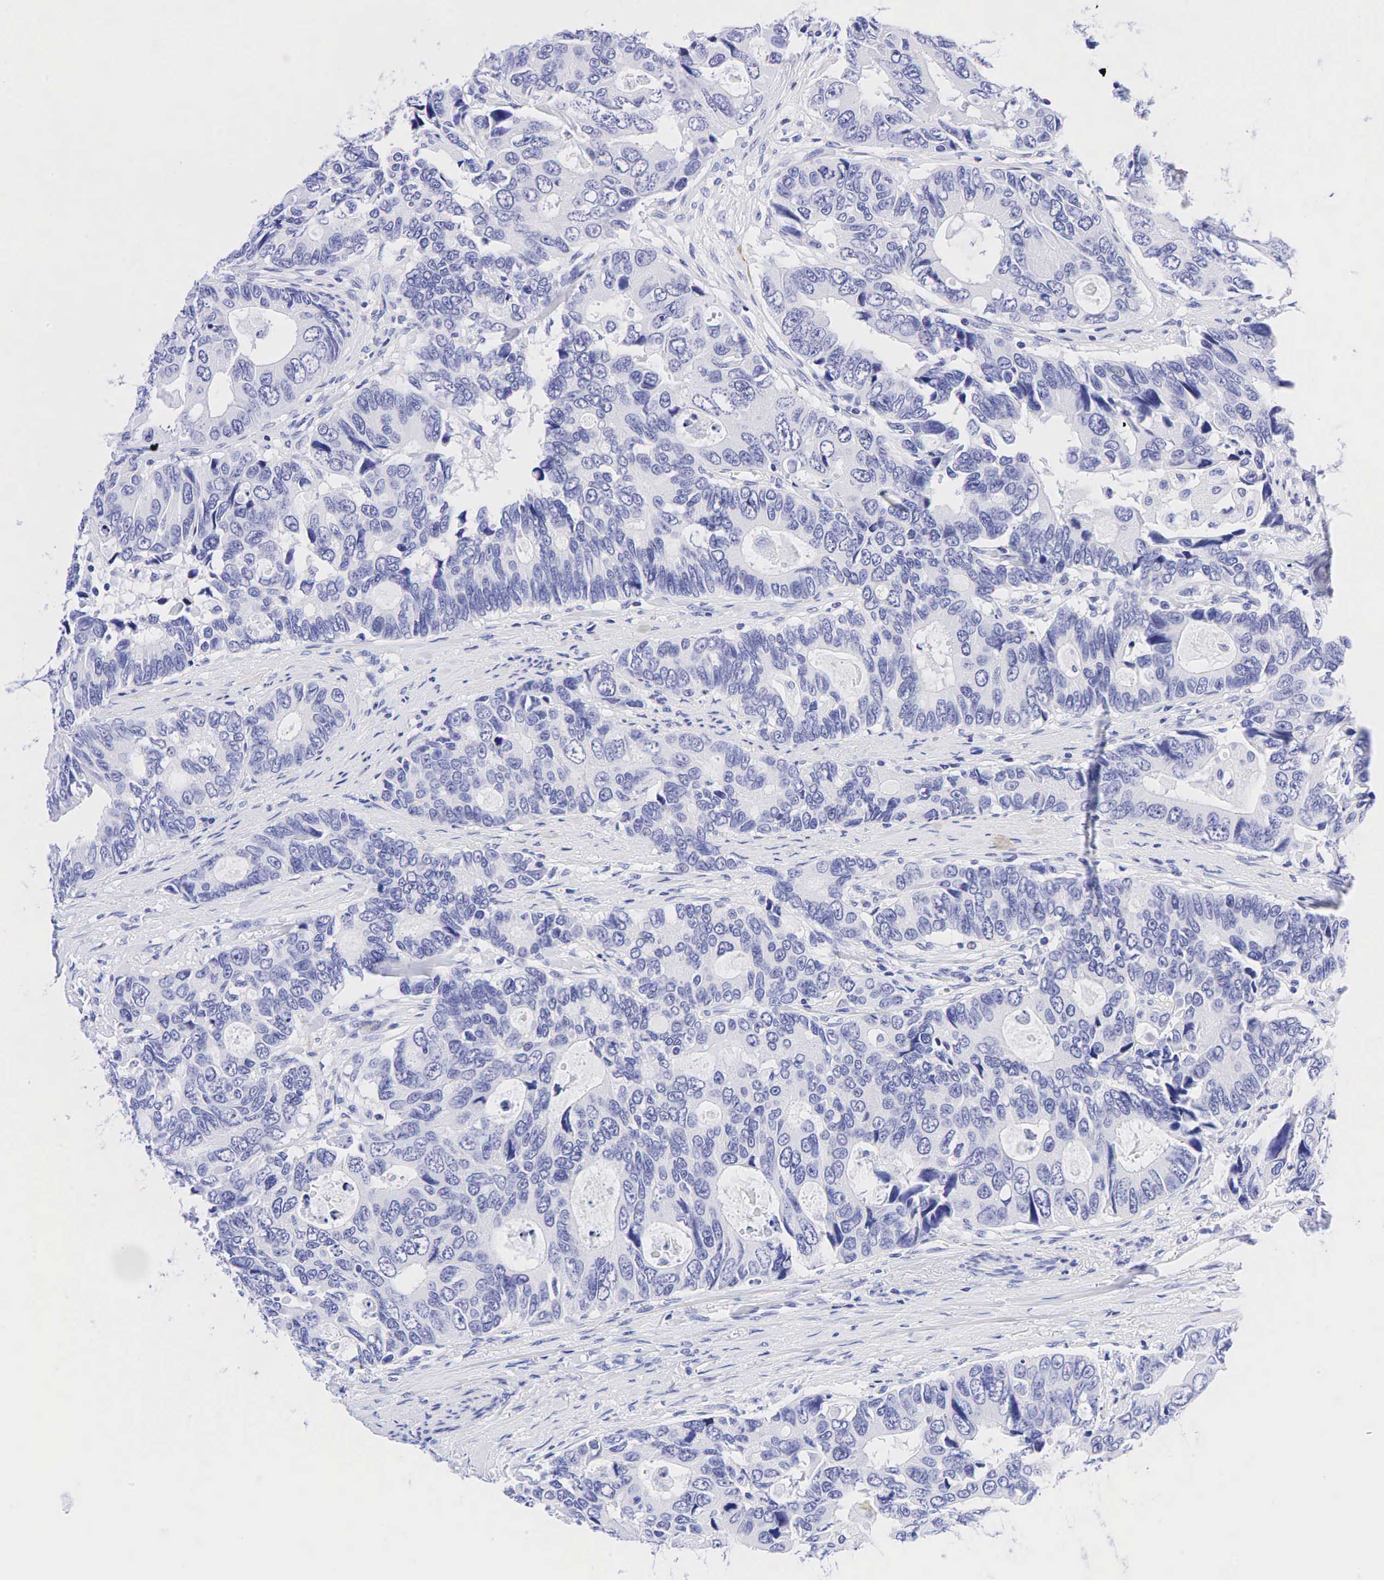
{"staining": {"intensity": "negative", "quantity": "none", "location": "none"}, "tissue": "colorectal cancer", "cell_type": "Tumor cells", "image_type": "cancer", "snomed": [{"axis": "morphology", "description": "Adenocarcinoma, NOS"}, {"axis": "topography", "description": "Rectum"}], "caption": "Colorectal cancer (adenocarcinoma) stained for a protein using IHC displays no positivity tumor cells.", "gene": "KRT7", "patient": {"sex": "female", "age": 67}}